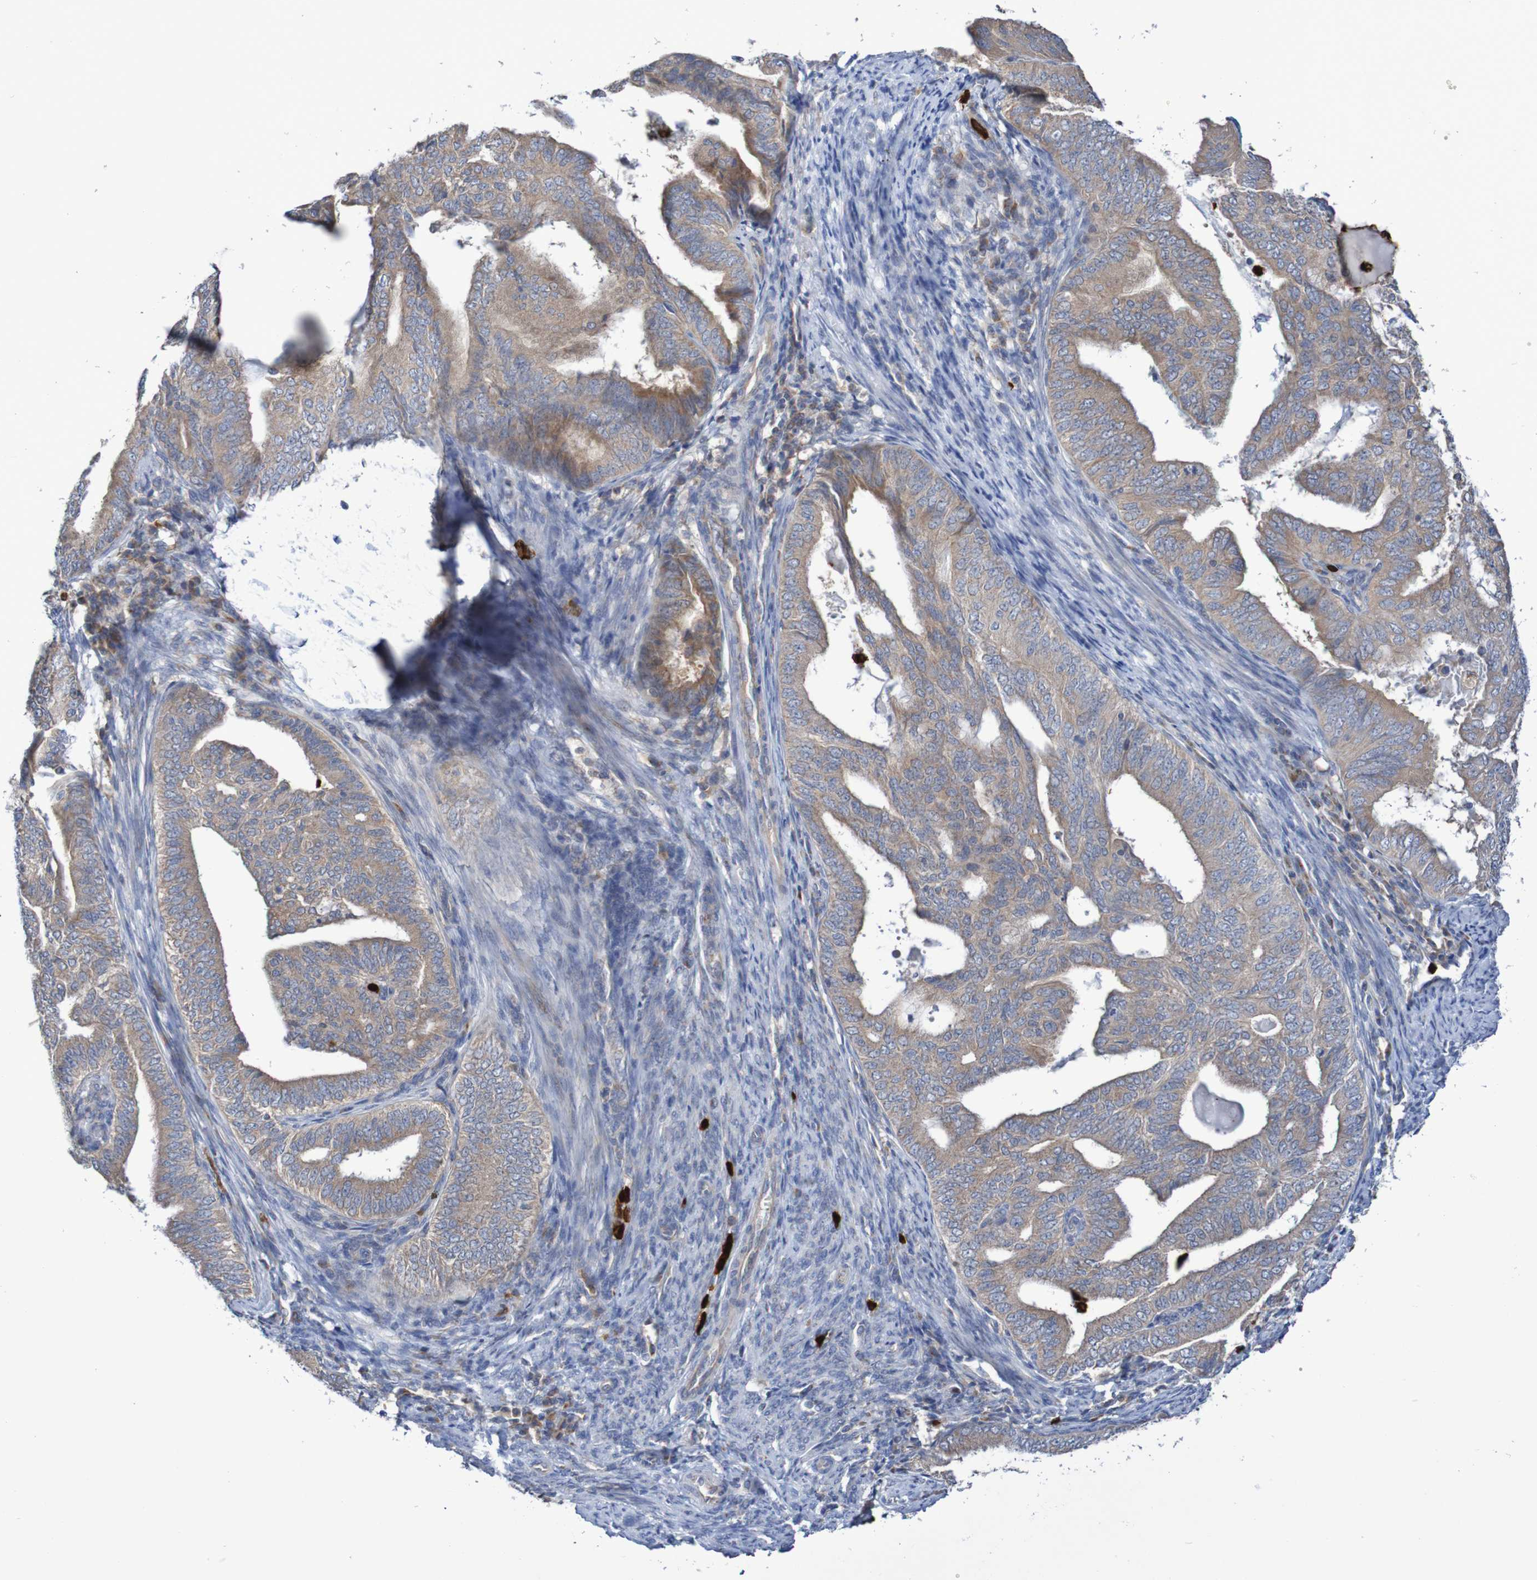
{"staining": {"intensity": "weak", "quantity": ">75%", "location": "cytoplasmic/membranous"}, "tissue": "endometrial cancer", "cell_type": "Tumor cells", "image_type": "cancer", "snomed": [{"axis": "morphology", "description": "Adenocarcinoma, NOS"}, {"axis": "topography", "description": "Endometrium"}], "caption": "Human endometrial cancer (adenocarcinoma) stained with a brown dye exhibits weak cytoplasmic/membranous positive staining in approximately >75% of tumor cells.", "gene": "PARP4", "patient": {"sex": "female", "age": 58}}